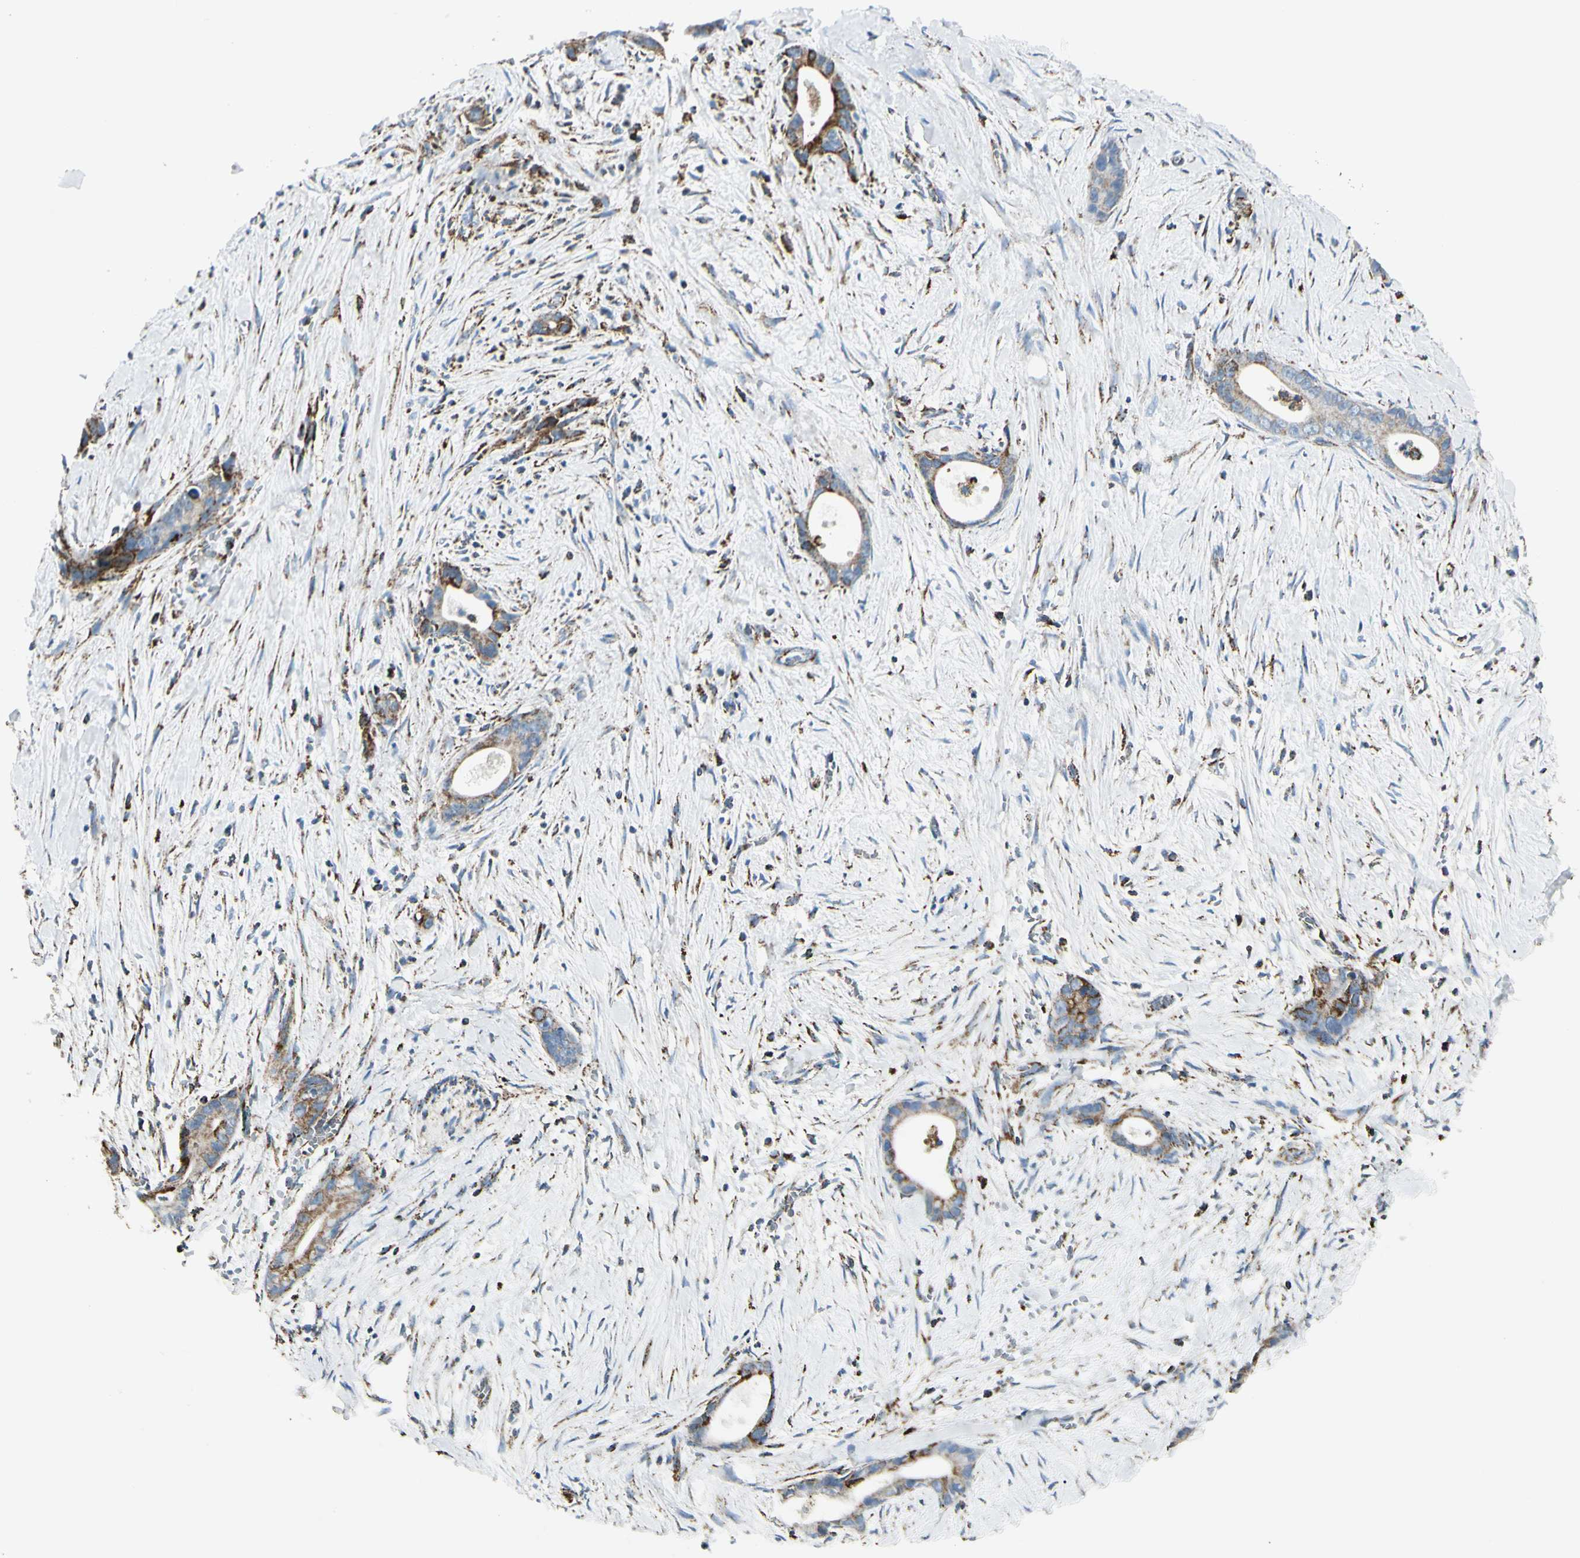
{"staining": {"intensity": "moderate", "quantity": ">75%", "location": "cytoplasmic/membranous"}, "tissue": "liver cancer", "cell_type": "Tumor cells", "image_type": "cancer", "snomed": [{"axis": "morphology", "description": "Cholangiocarcinoma"}, {"axis": "topography", "description": "Liver"}], "caption": "The image displays a brown stain indicating the presence of a protein in the cytoplasmic/membranous of tumor cells in liver cancer. The staining is performed using DAB brown chromogen to label protein expression. The nuclei are counter-stained blue using hematoxylin.", "gene": "ME2", "patient": {"sex": "female", "age": 55}}